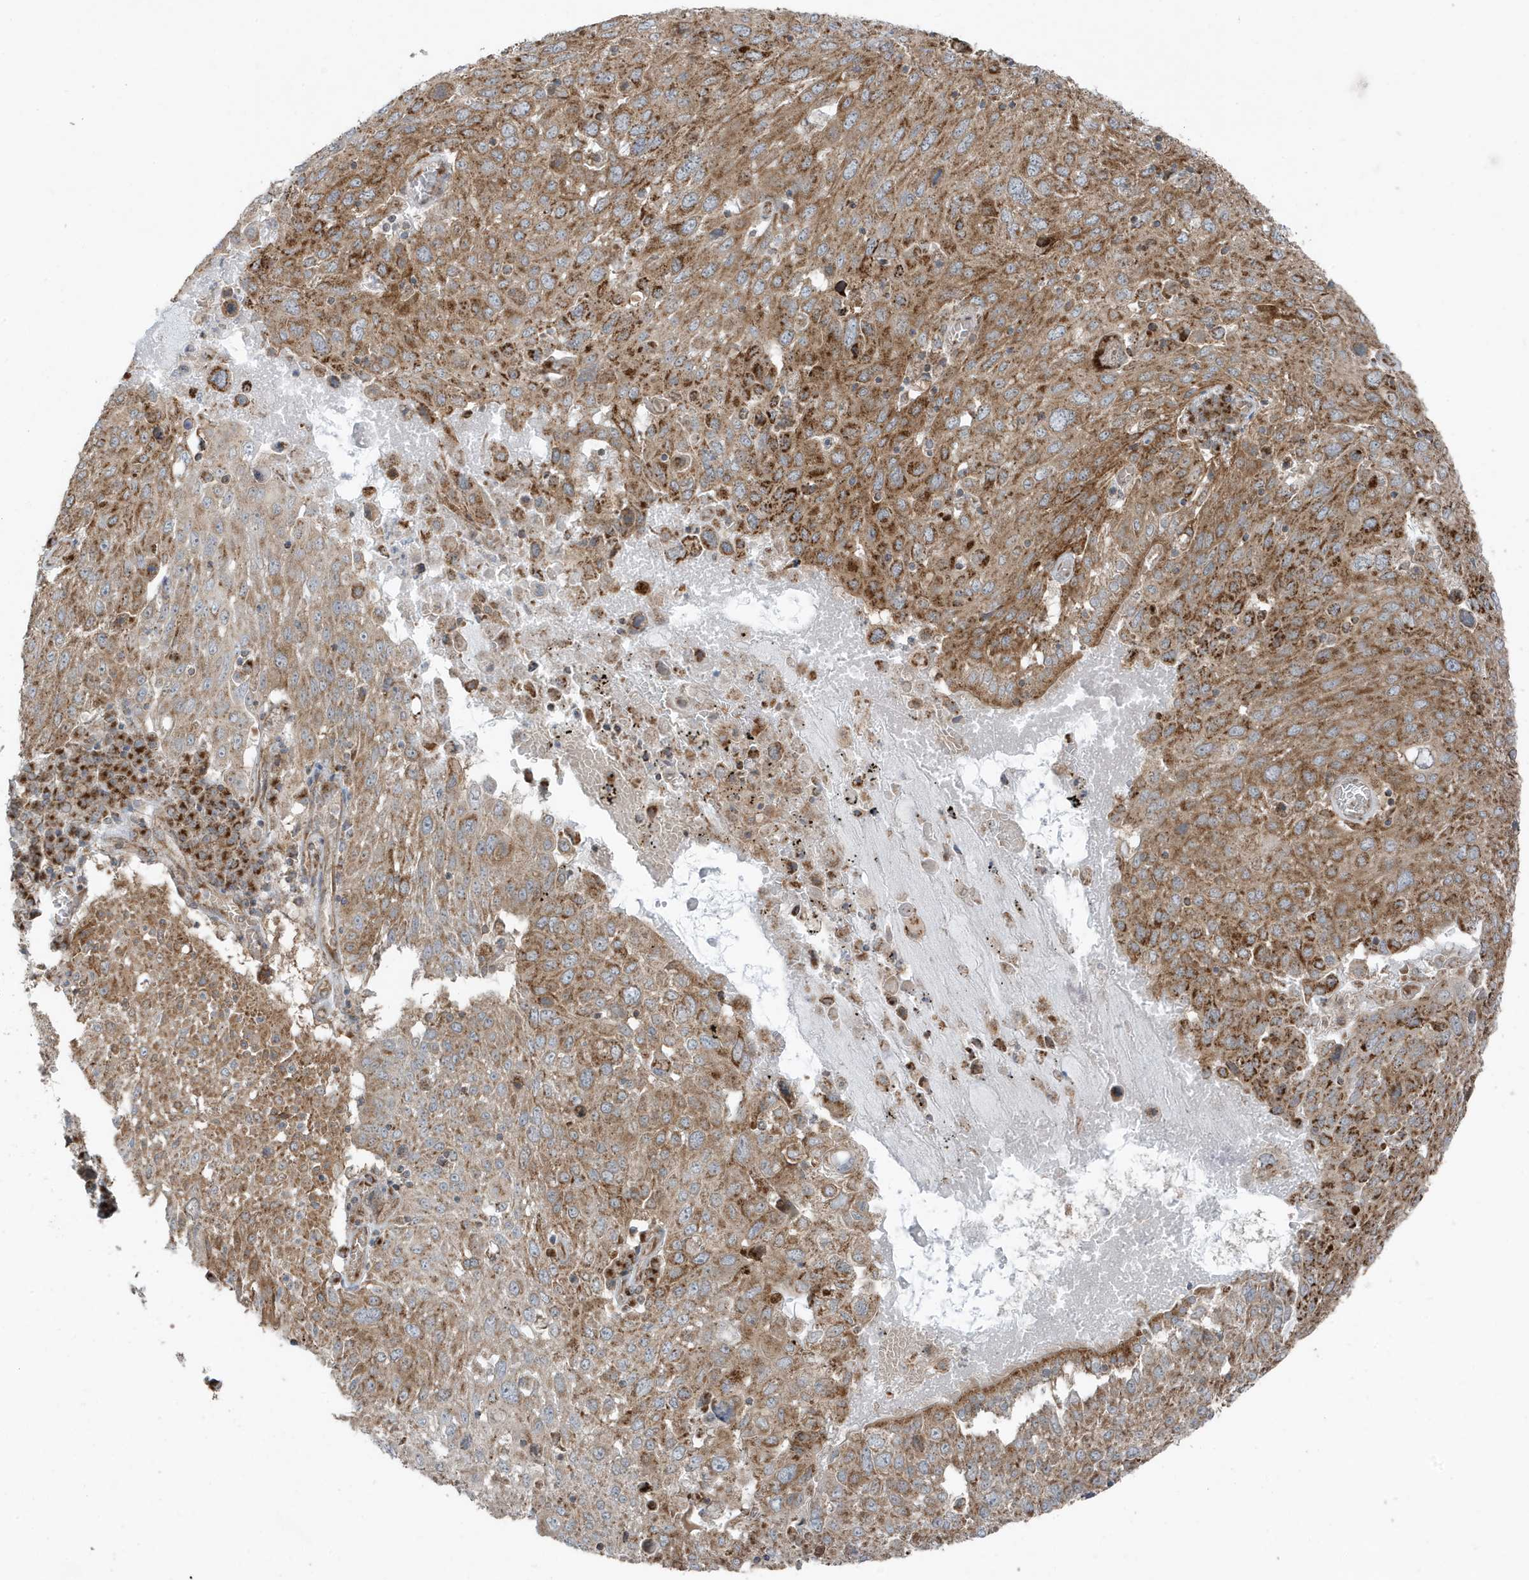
{"staining": {"intensity": "moderate", "quantity": ">75%", "location": "cytoplasmic/membranous"}, "tissue": "lung cancer", "cell_type": "Tumor cells", "image_type": "cancer", "snomed": [{"axis": "morphology", "description": "Squamous cell carcinoma, NOS"}, {"axis": "topography", "description": "Lung"}], "caption": "Human squamous cell carcinoma (lung) stained for a protein (brown) shows moderate cytoplasmic/membranous positive staining in about >75% of tumor cells.", "gene": "GOLGA4", "patient": {"sex": "male", "age": 65}}